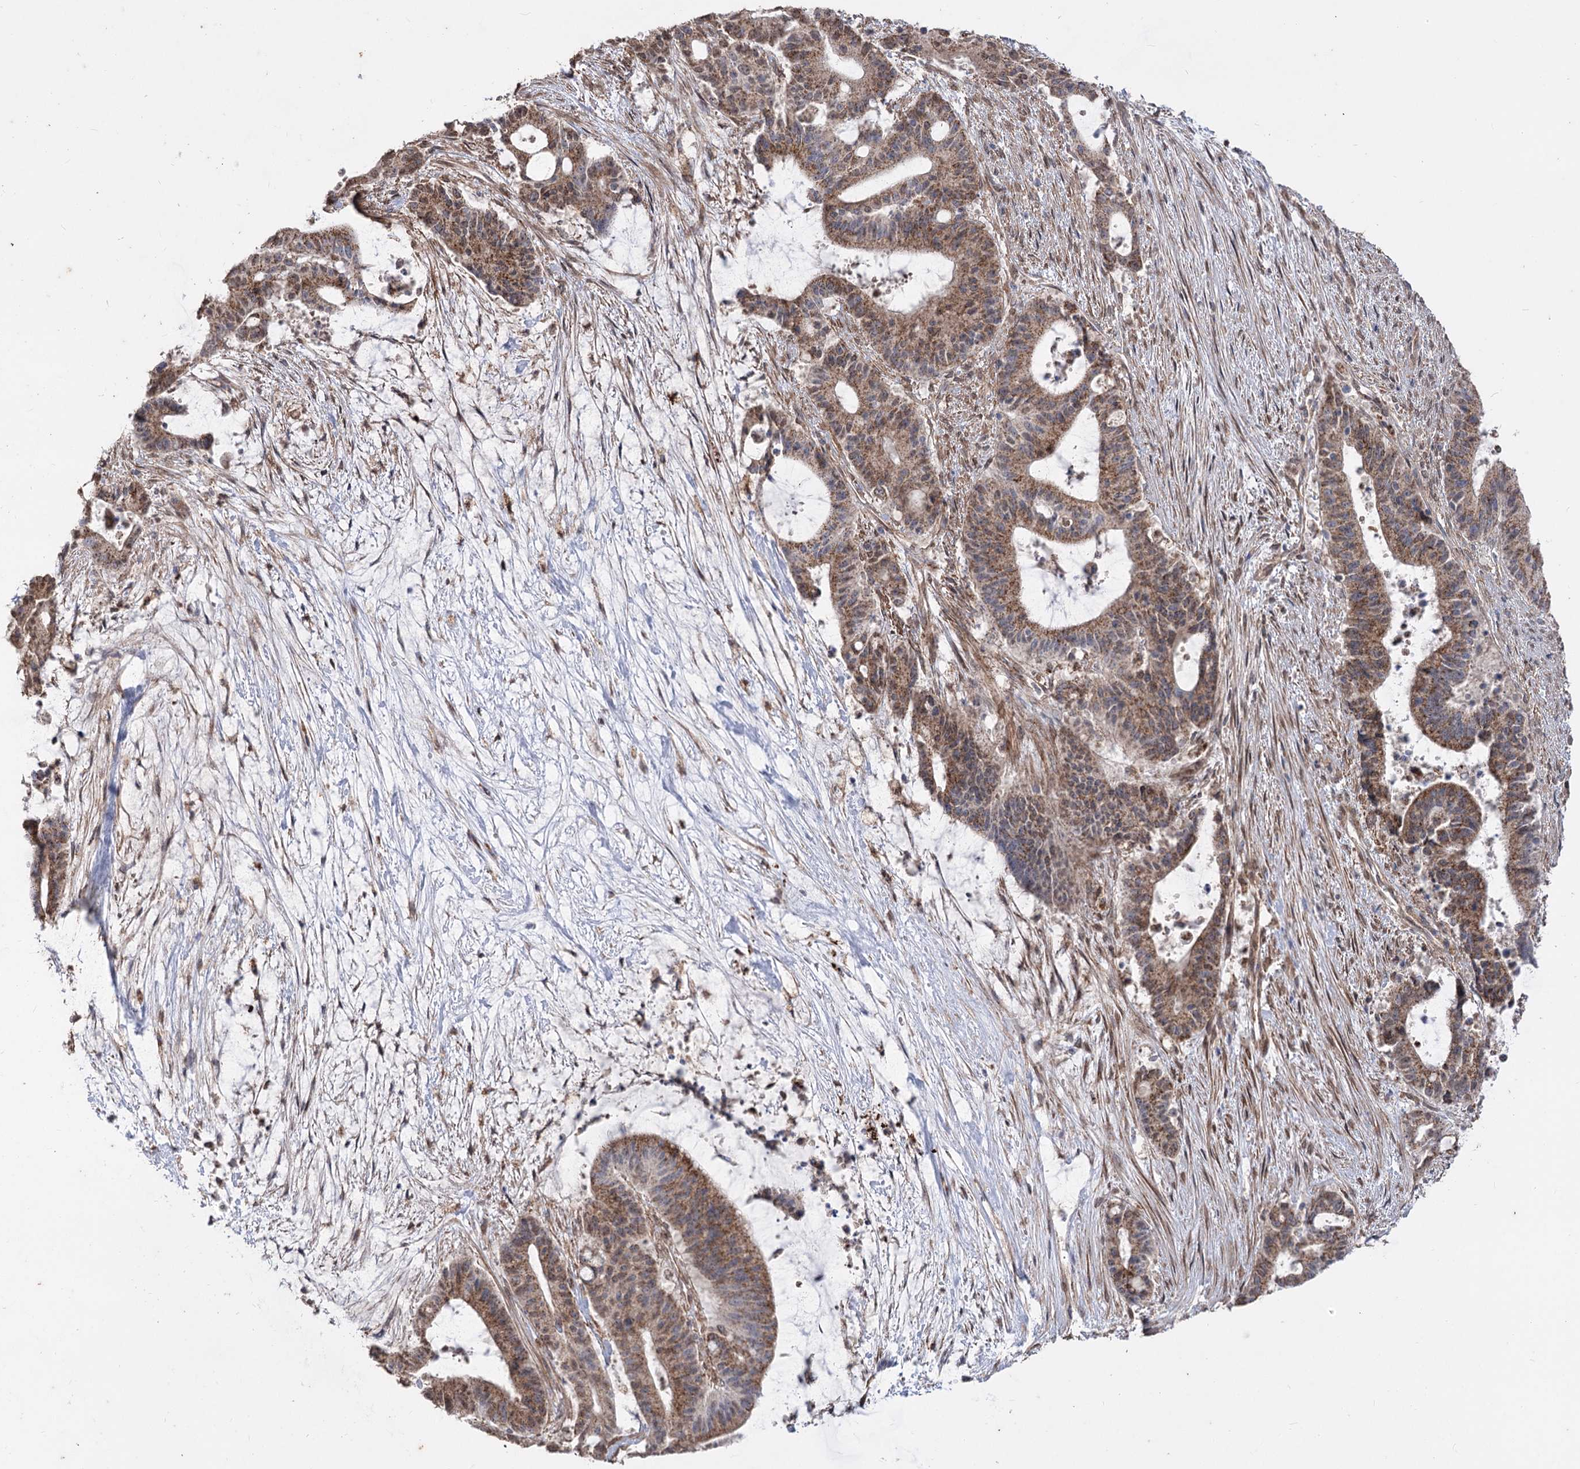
{"staining": {"intensity": "moderate", "quantity": ">75%", "location": "cytoplasmic/membranous"}, "tissue": "liver cancer", "cell_type": "Tumor cells", "image_type": "cancer", "snomed": [{"axis": "morphology", "description": "Normal tissue, NOS"}, {"axis": "morphology", "description": "Cholangiocarcinoma"}, {"axis": "topography", "description": "Liver"}, {"axis": "topography", "description": "Peripheral nerve tissue"}], "caption": "The image shows staining of liver cancer (cholangiocarcinoma), revealing moderate cytoplasmic/membranous protein expression (brown color) within tumor cells. (Brightfield microscopy of DAB IHC at high magnification).", "gene": "ZSCAN23", "patient": {"sex": "female", "age": 73}}